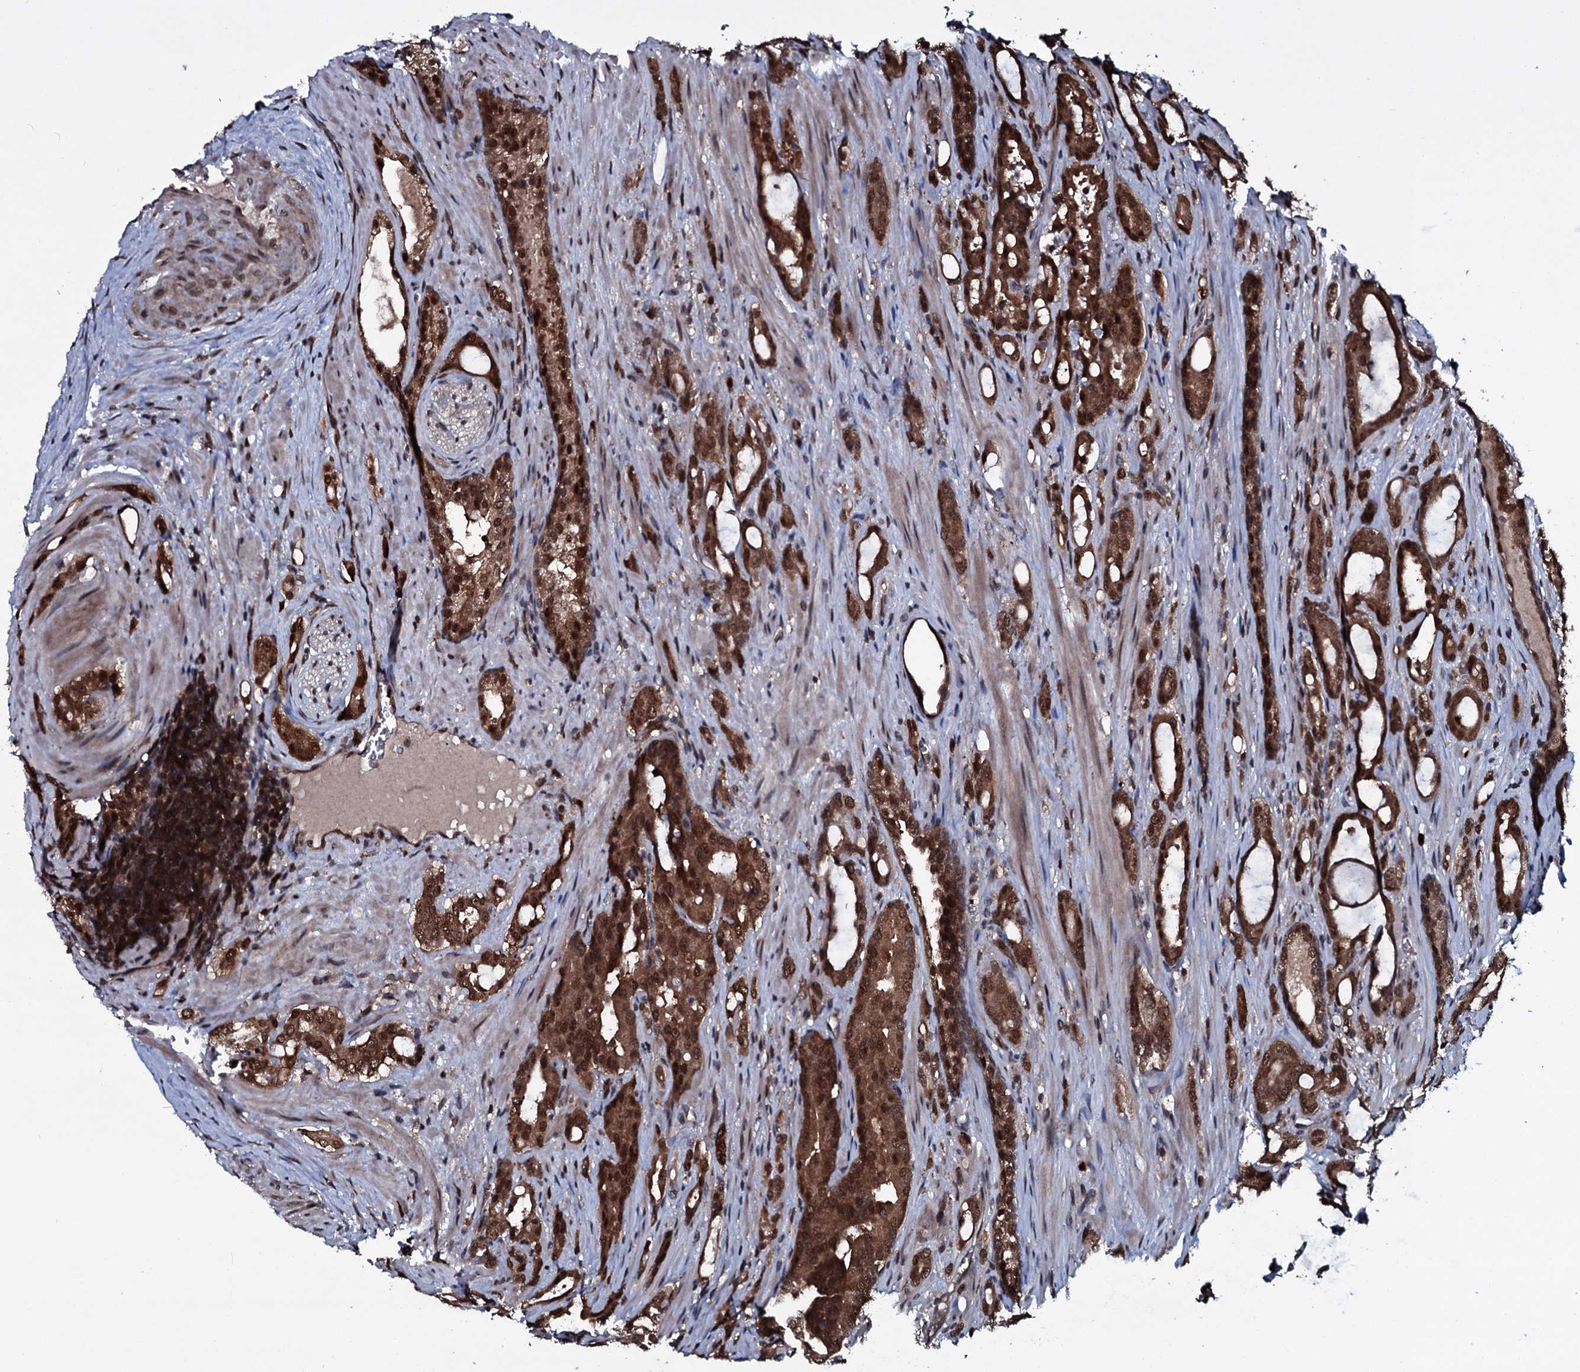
{"staining": {"intensity": "strong", "quantity": ">75%", "location": "cytoplasmic/membranous,nuclear"}, "tissue": "prostate cancer", "cell_type": "Tumor cells", "image_type": "cancer", "snomed": [{"axis": "morphology", "description": "Adenocarcinoma, High grade"}, {"axis": "topography", "description": "Prostate"}], "caption": "Protein expression analysis of prostate cancer displays strong cytoplasmic/membranous and nuclear expression in about >75% of tumor cells. The staining was performed using DAB (3,3'-diaminobenzidine) to visualize the protein expression in brown, while the nuclei were stained in blue with hematoxylin (Magnification: 20x).", "gene": "HDDC3", "patient": {"sex": "male", "age": 72}}